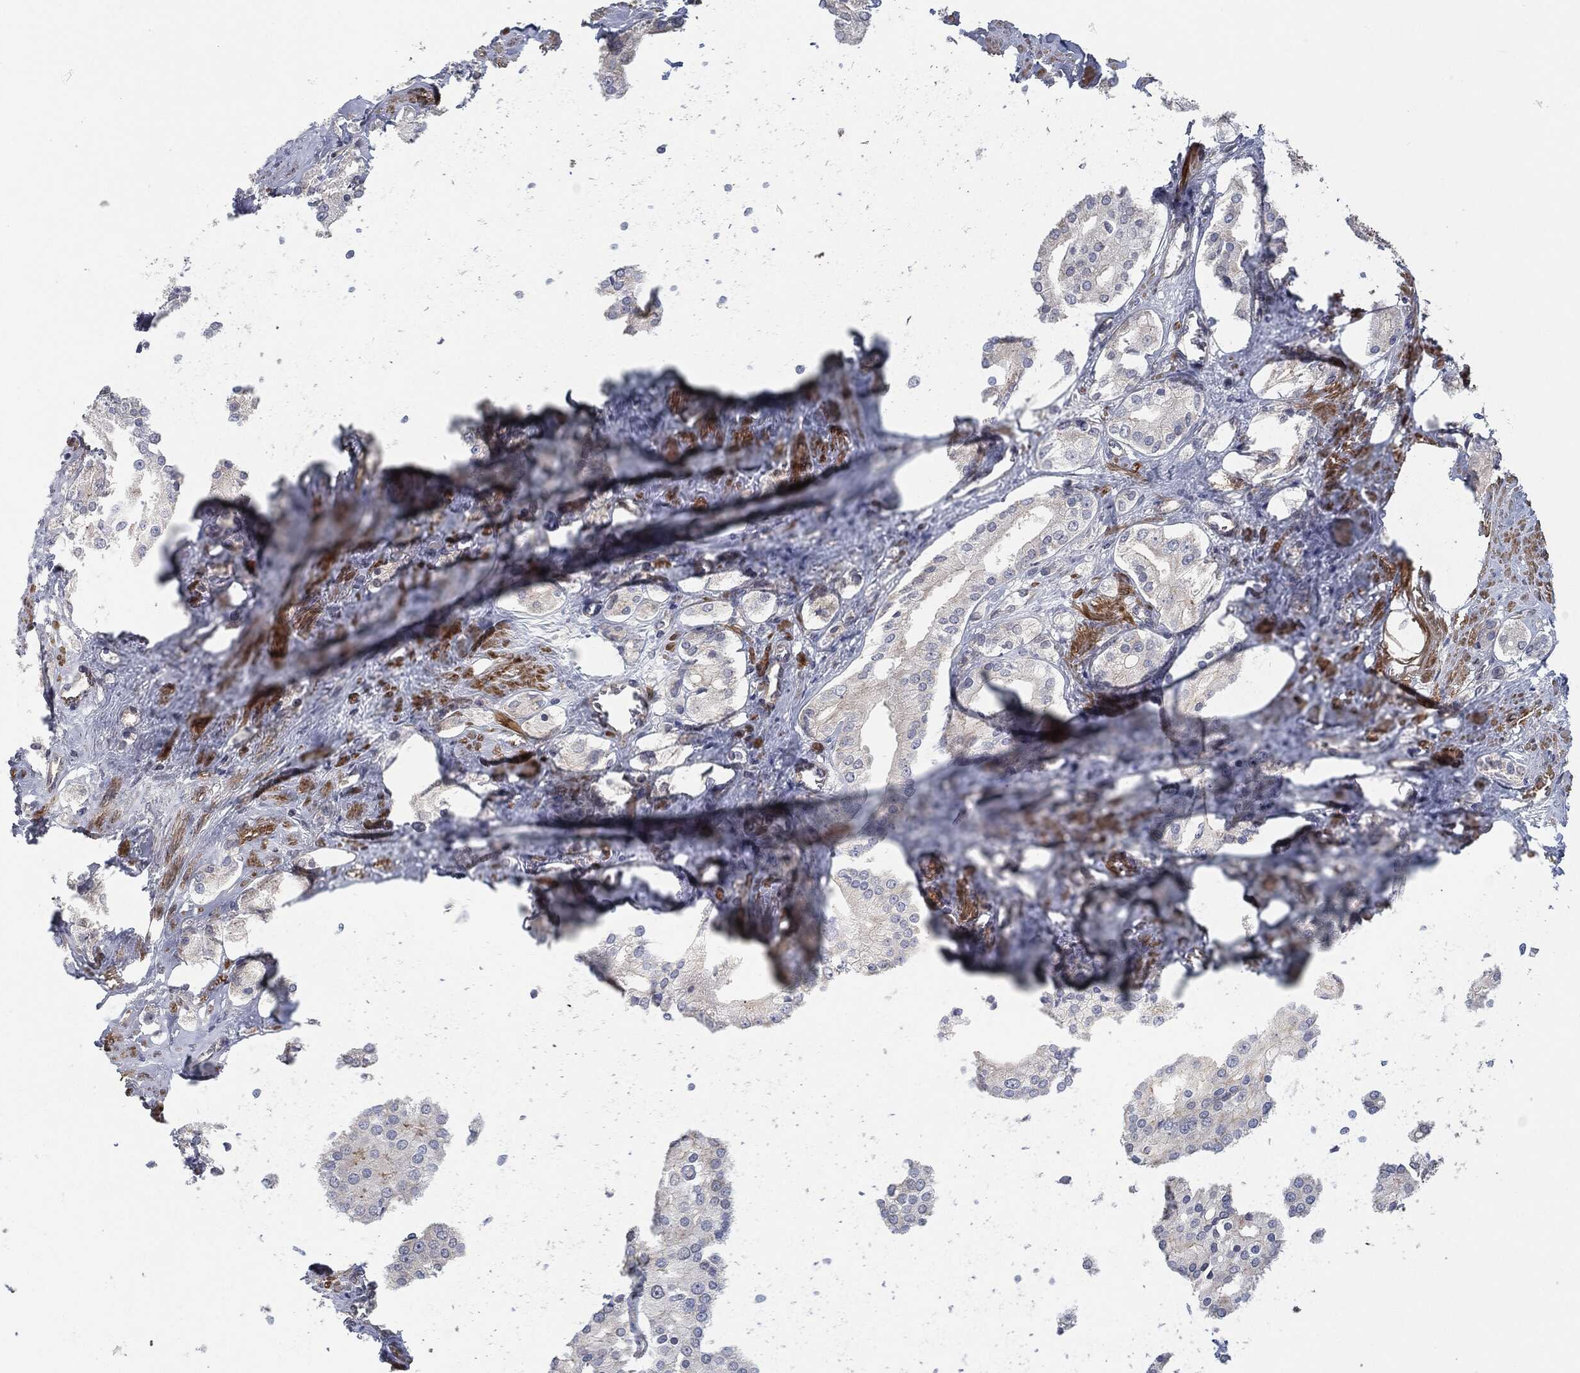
{"staining": {"intensity": "negative", "quantity": "none", "location": "none"}, "tissue": "prostate cancer", "cell_type": "Tumor cells", "image_type": "cancer", "snomed": [{"axis": "morphology", "description": "Adenocarcinoma, NOS"}, {"axis": "topography", "description": "Prostate and seminal vesicle, NOS"}, {"axis": "topography", "description": "Prostate"}], "caption": "An image of human prostate cancer (adenocarcinoma) is negative for staining in tumor cells.", "gene": "SVIL", "patient": {"sex": "male", "age": 67}}